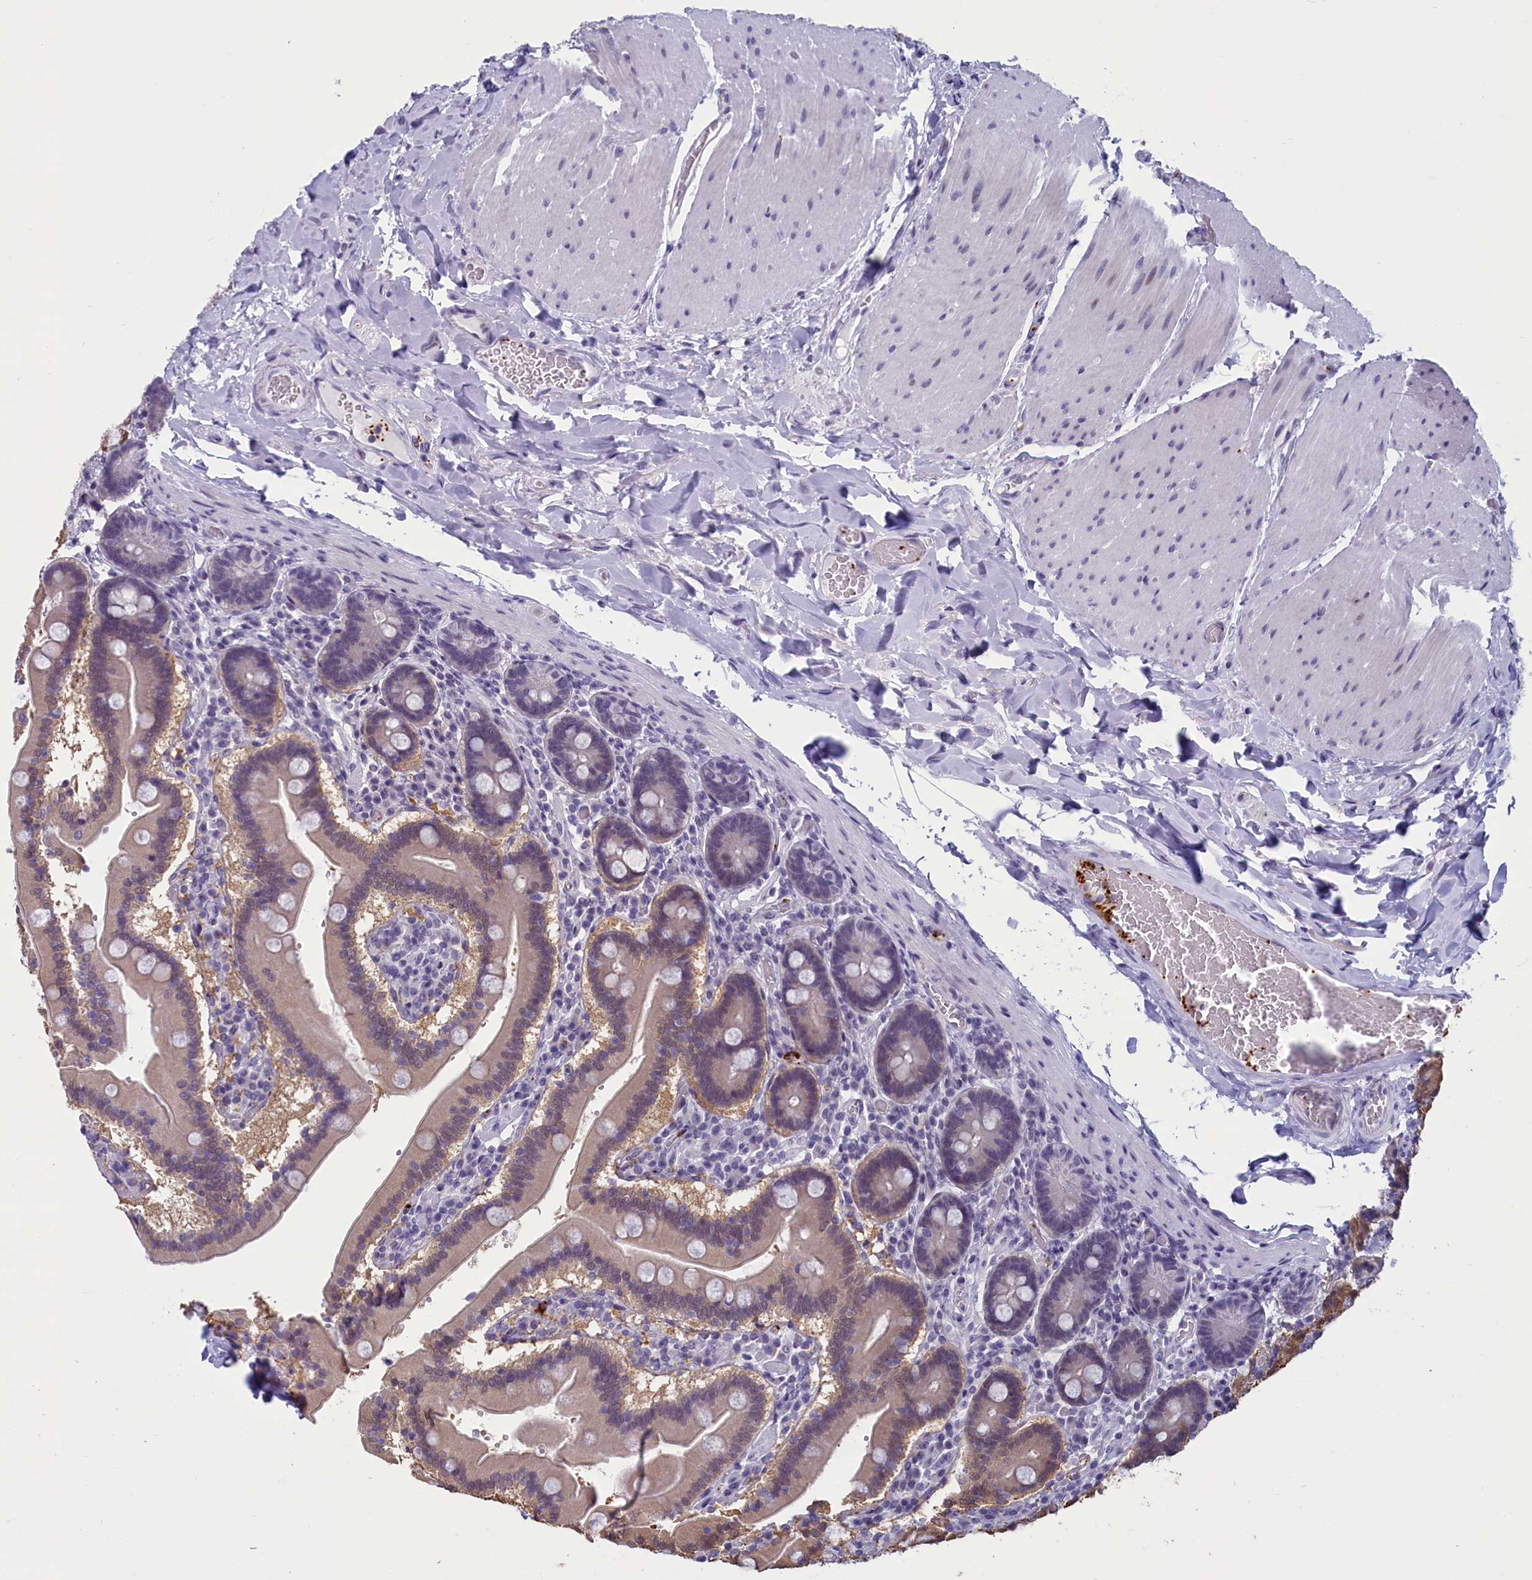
{"staining": {"intensity": "weak", "quantity": ">75%", "location": "cytoplasmic/membranous,nuclear"}, "tissue": "duodenum", "cell_type": "Glandular cells", "image_type": "normal", "snomed": [{"axis": "morphology", "description": "Normal tissue, NOS"}, {"axis": "topography", "description": "Duodenum"}], "caption": "Human duodenum stained for a protein (brown) demonstrates weak cytoplasmic/membranous,nuclear positive expression in about >75% of glandular cells.", "gene": "AIFM2", "patient": {"sex": "female", "age": 62}}